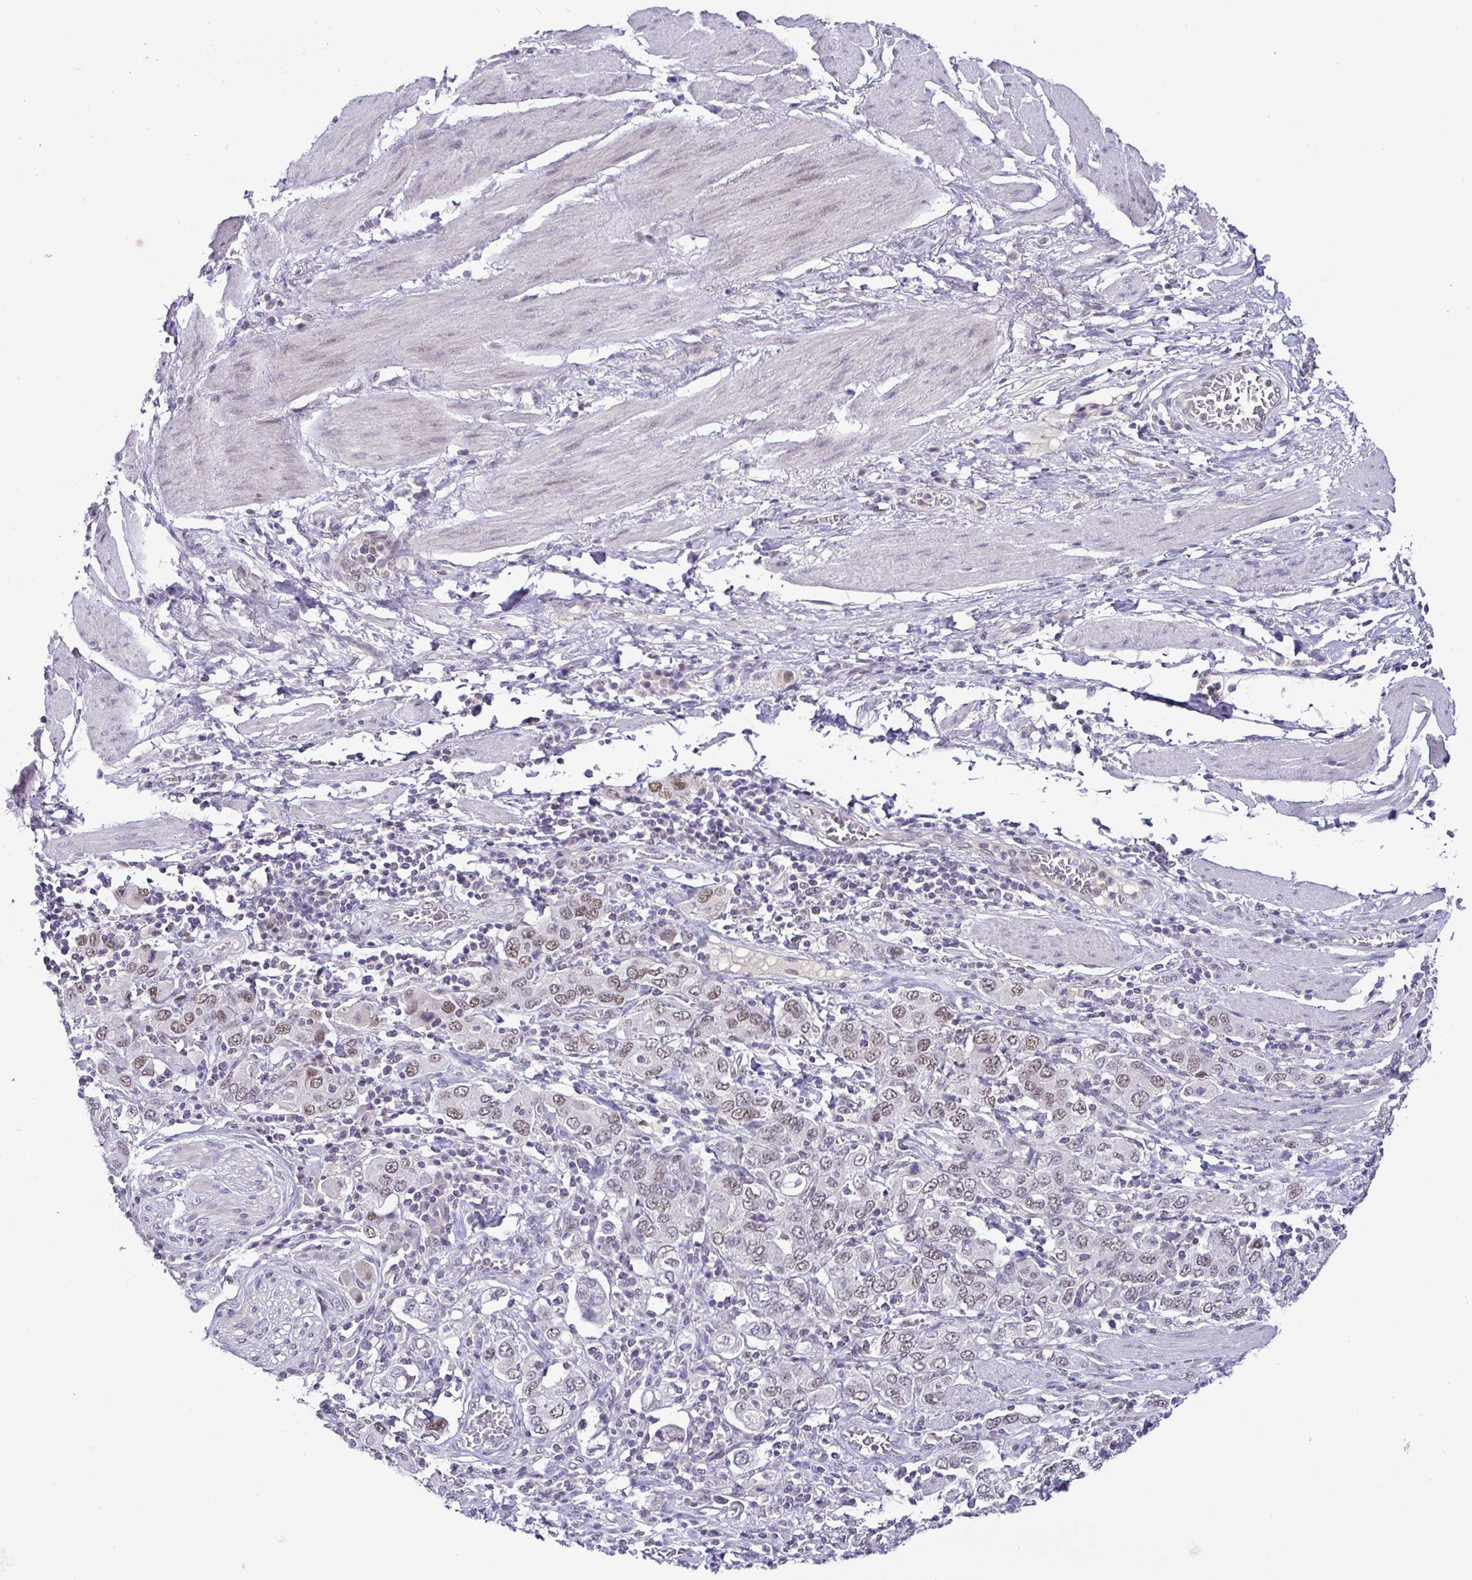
{"staining": {"intensity": "moderate", "quantity": ">75%", "location": "nuclear"}, "tissue": "stomach cancer", "cell_type": "Tumor cells", "image_type": "cancer", "snomed": [{"axis": "morphology", "description": "Adenocarcinoma, NOS"}, {"axis": "topography", "description": "Stomach, upper"}, {"axis": "topography", "description": "Stomach"}], "caption": "An immunohistochemistry photomicrograph of tumor tissue is shown. Protein staining in brown shows moderate nuclear positivity in stomach cancer within tumor cells. The protein is stained brown, and the nuclei are stained in blue (DAB (3,3'-diaminobenzidine) IHC with brightfield microscopy, high magnification).", "gene": "NUP188", "patient": {"sex": "male", "age": 62}}